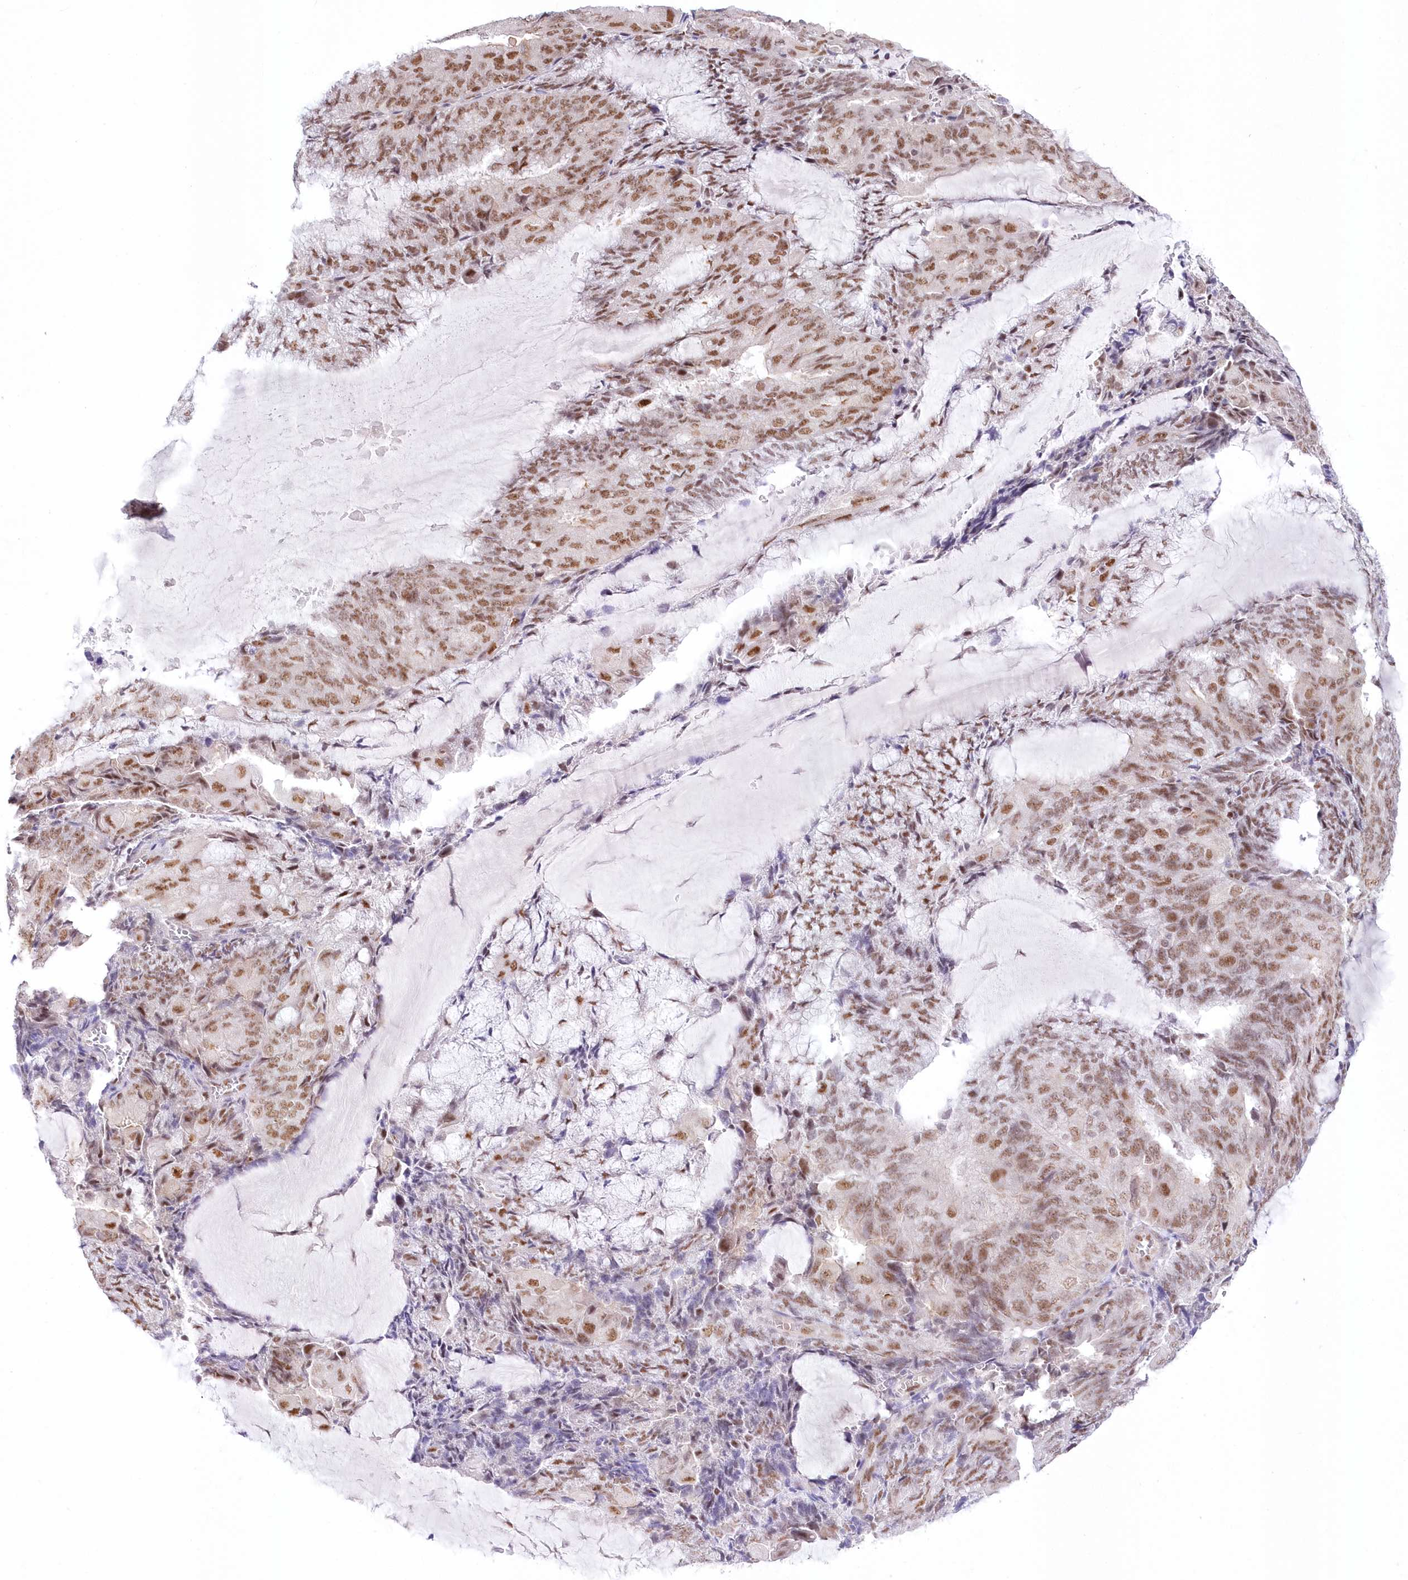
{"staining": {"intensity": "moderate", "quantity": ">75%", "location": "nuclear"}, "tissue": "endometrial cancer", "cell_type": "Tumor cells", "image_type": "cancer", "snomed": [{"axis": "morphology", "description": "Adenocarcinoma, NOS"}, {"axis": "topography", "description": "Endometrium"}], "caption": "IHC (DAB (3,3'-diaminobenzidine)) staining of human endometrial cancer demonstrates moderate nuclear protein expression in approximately >75% of tumor cells.", "gene": "NSUN2", "patient": {"sex": "female", "age": 81}}